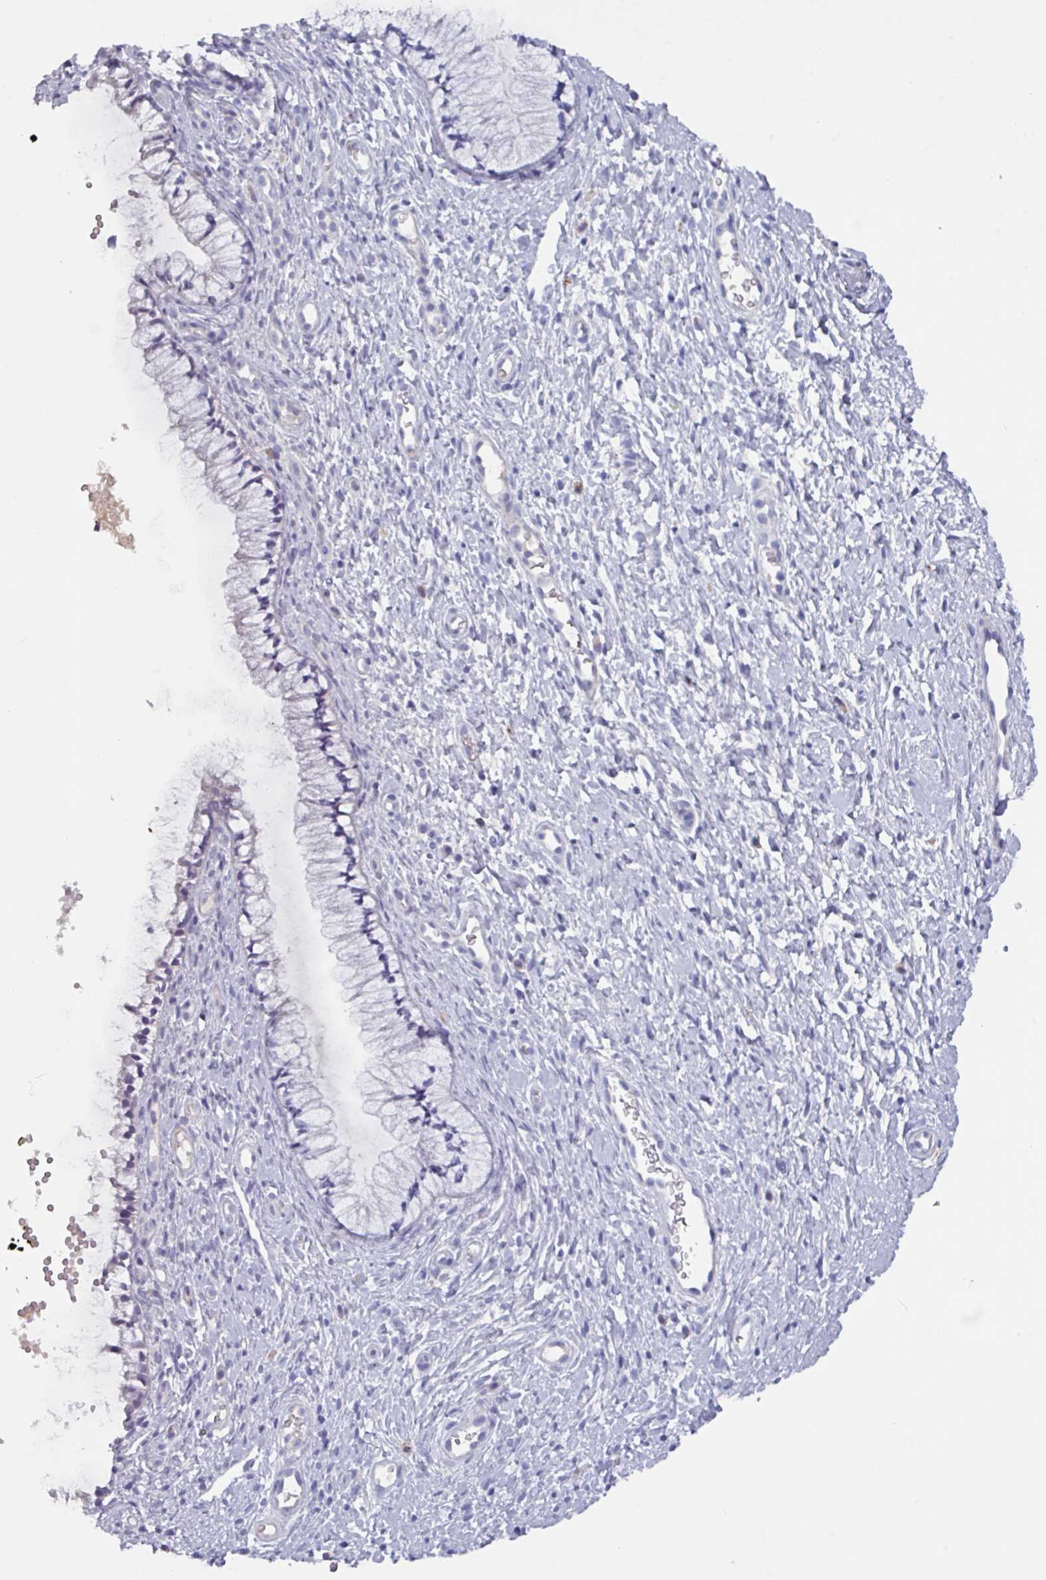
{"staining": {"intensity": "negative", "quantity": "none", "location": "none"}, "tissue": "cervix", "cell_type": "Glandular cells", "image_type": "normal", "snomed": [{"axis": "morphology", "description": "Normal tissue, NOS"}, {"axis": "topography", "description": "Cervix"}], "caption": "Immunohistochemical staining of normal cervix demonstrates no significant staining in glandular cells. The staining is performed using DAB (3,3'-diaminobenzidine) brown chromogen with nuclei counter-stained in using hematoxylin.", "gene": "OR2T10", "patient": {"sex": "female", "age": 36}}